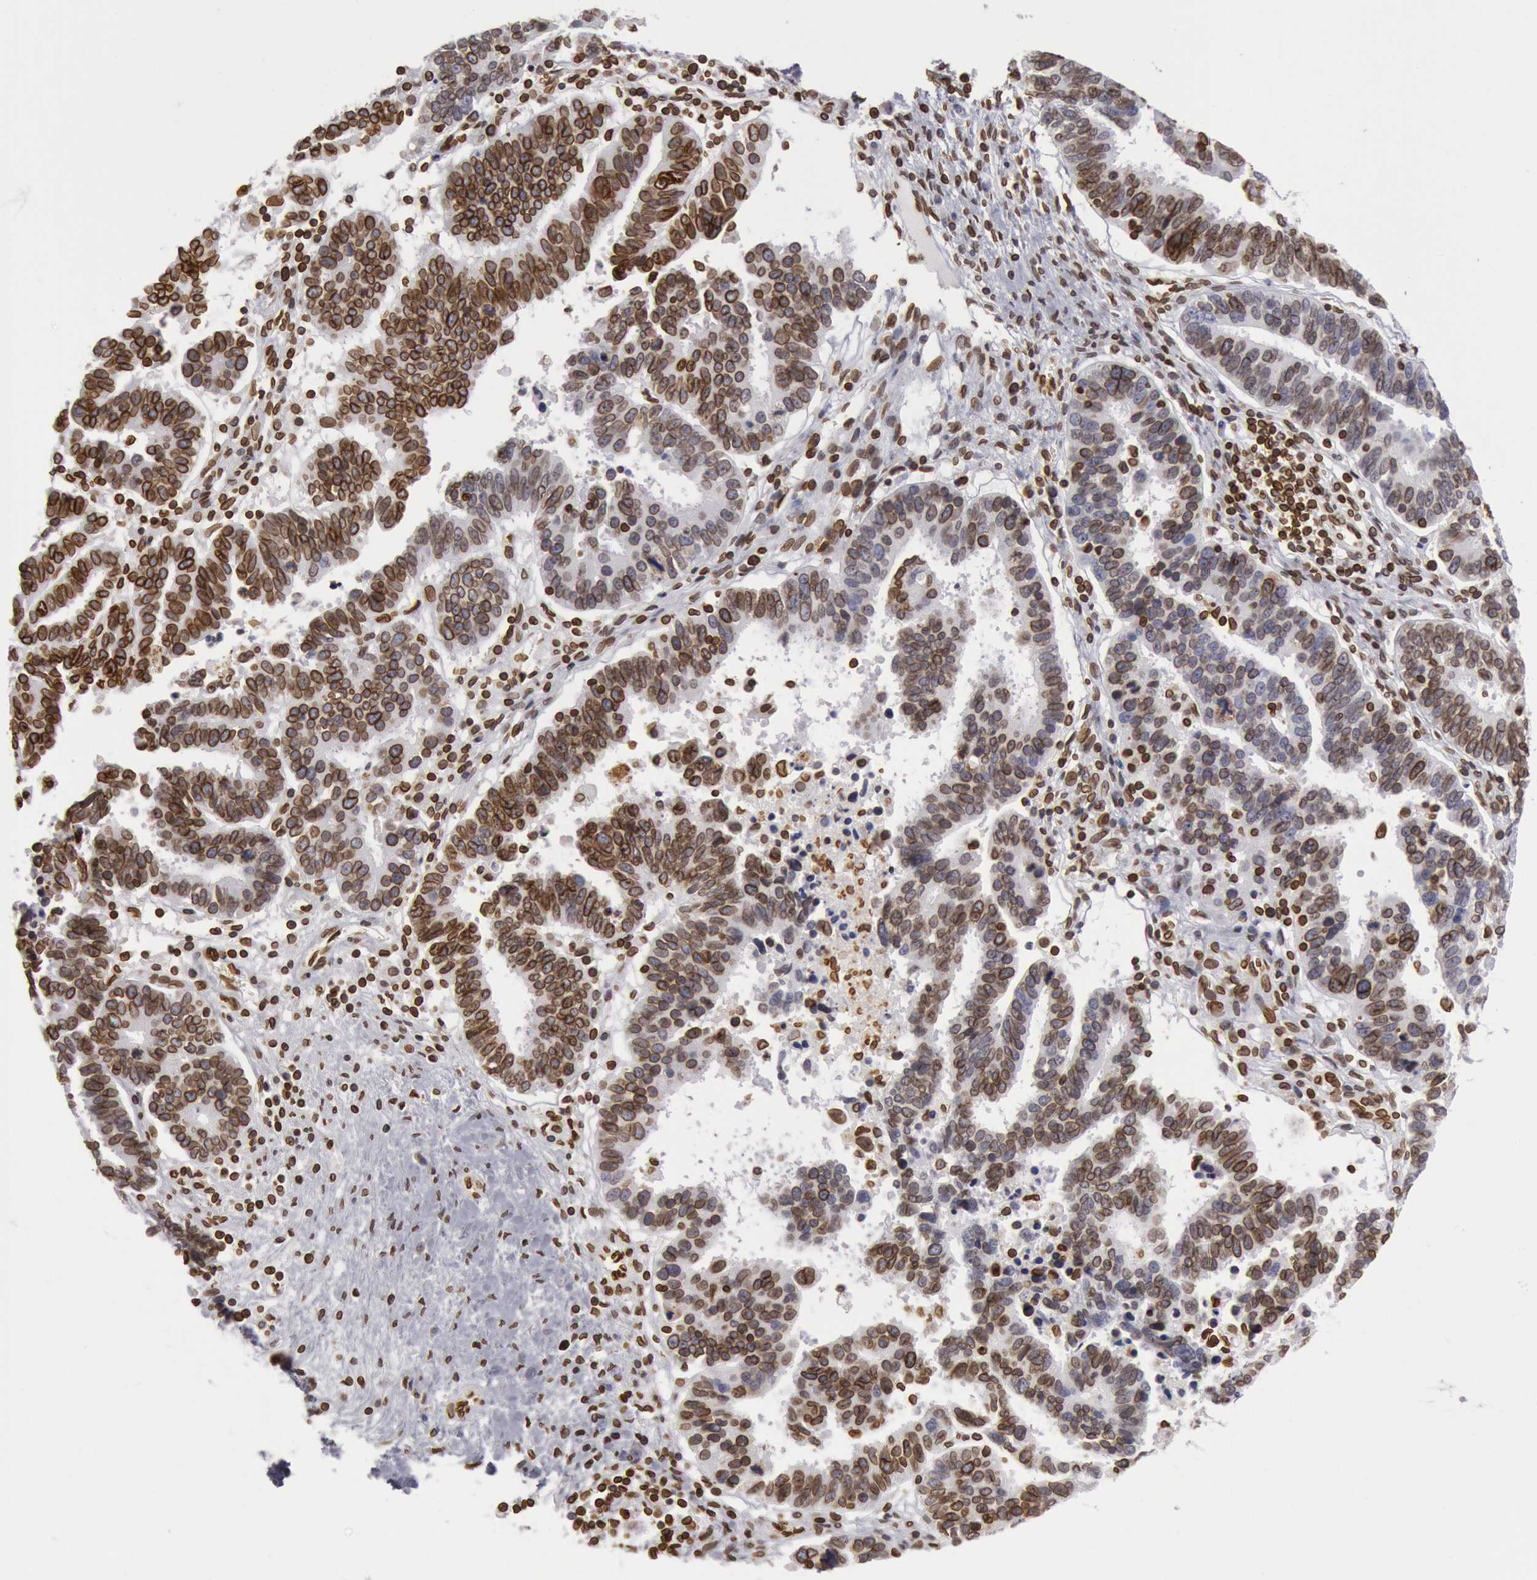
{"staining": {"intensity": "moderate", "quantity": ">75%", "location": "cytoplasmic/membranous,nuclear"}, "tissue": "ovarian cancer", "cell_type": "Tumor cells", "image_type": "cancer", "snomed": [{"axis": "morphology", "description": "Carcinoma, endometroid"}, {"axis": "morphology", "description": "Cystadenocarcinoma, serous, NOS"}, {"axis": "topography", "description": "Ovary"}], "caption": "High-power microscopy captured an IHC photomicrograph of ovarian cancer (endometroid carcinoma), revealing moderate cytoplasmic/membranous and nuclear positivity in about >75% of tumor cells.", "gene": "SUN2", "patient": {"sex": "female", "age": 45}}